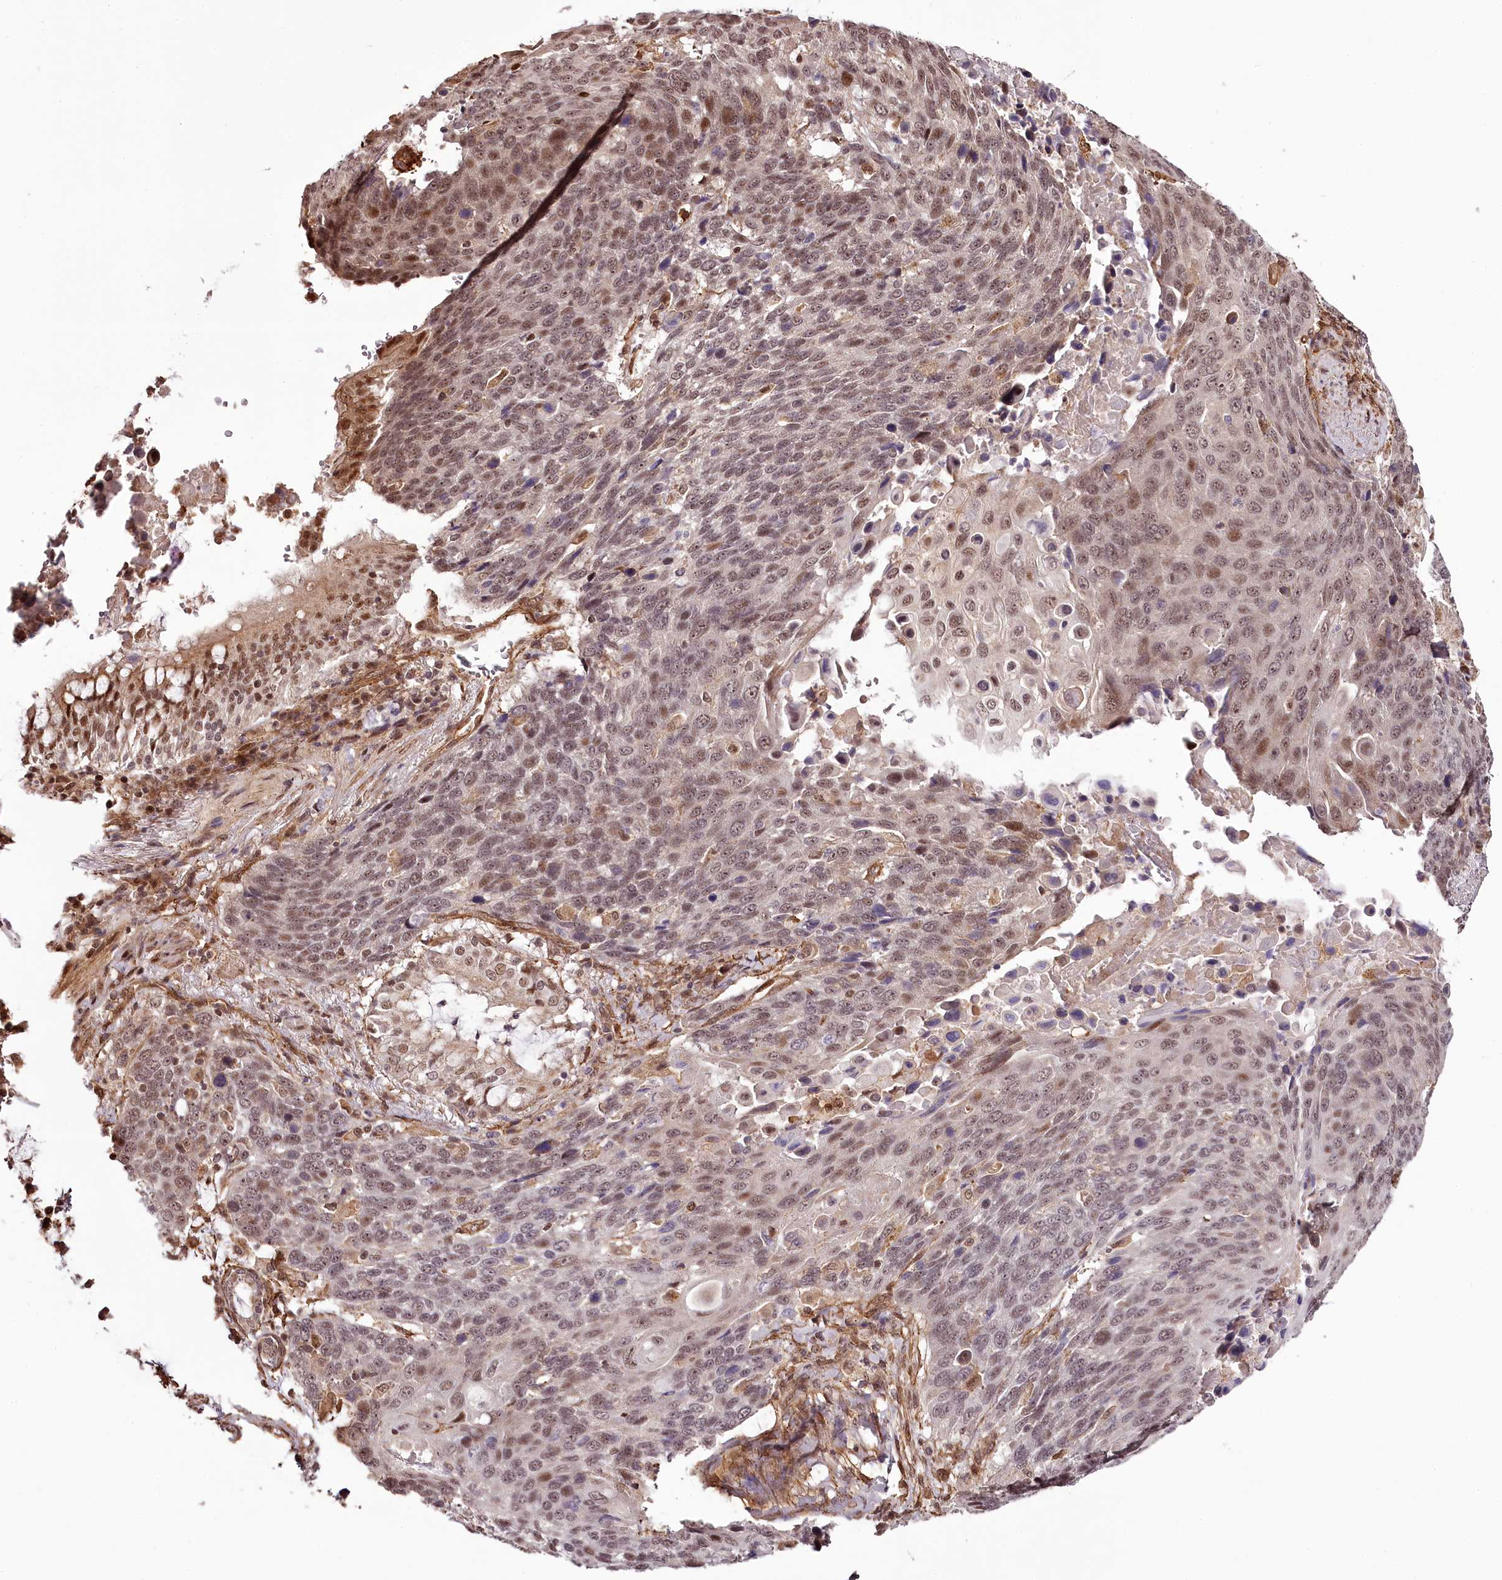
{"staining": {"intensity": "moderate", "quantity": ">75%", "location": "nuclear"}, "tissue": "lung cancer", "cell_type": "Tumor cells", "image_type": "cancer", "snomed": [{"axis": "morphology", "description": "Squamous cell carcinoma, NOS"}, {"axis": "topography", "description": "Lung"}], "caption": "A brown stain highlights moderate nuclear expression of a protein in lung cancer tumor cells.", "gene": "TTC33", "patient": {"sex": "male", "age": 66}}